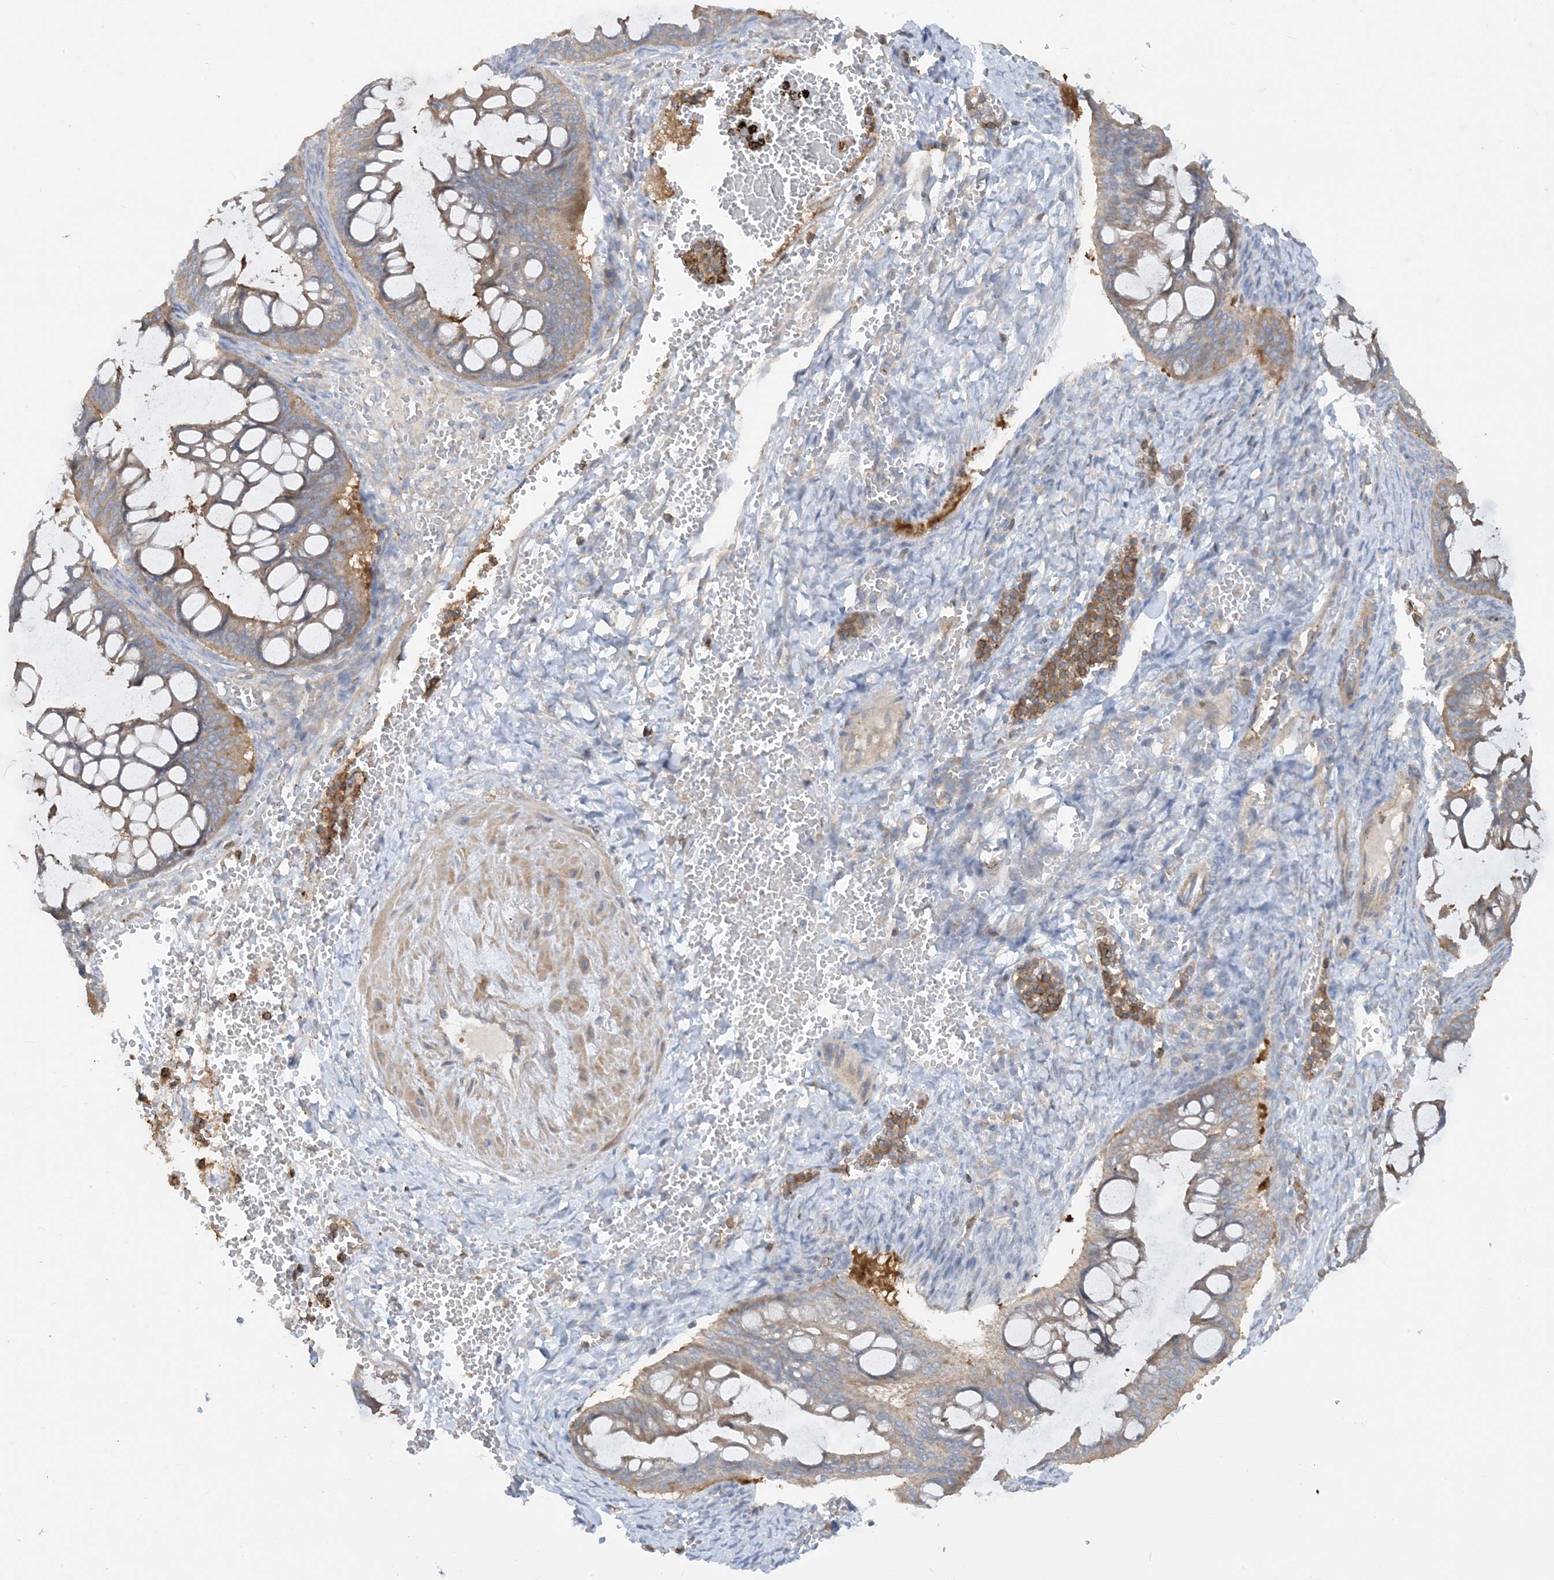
{"staining": {"intensity": "weak", "quantity": ">75%", "location": "cytoplasmic/membranous"}, "tissue": "ovarian cancer", "cell_type": "Tumor cells", "image_type": "cancer", "snomed": [{"axis": "morphology", "description": "Cystadenocarcinoma, mucinous, NOS"}, {"axis": "topography", "description": "Ovary"}], "caption": "Brown immunohistochemical staining in ovarian mucinous cystadenocarcinoma displays weak cytoplasmic/membranous expression in about >75% of tumor cells.", "gene": "SFMBT2", "patient": {"sex": "female", "age": 73}}